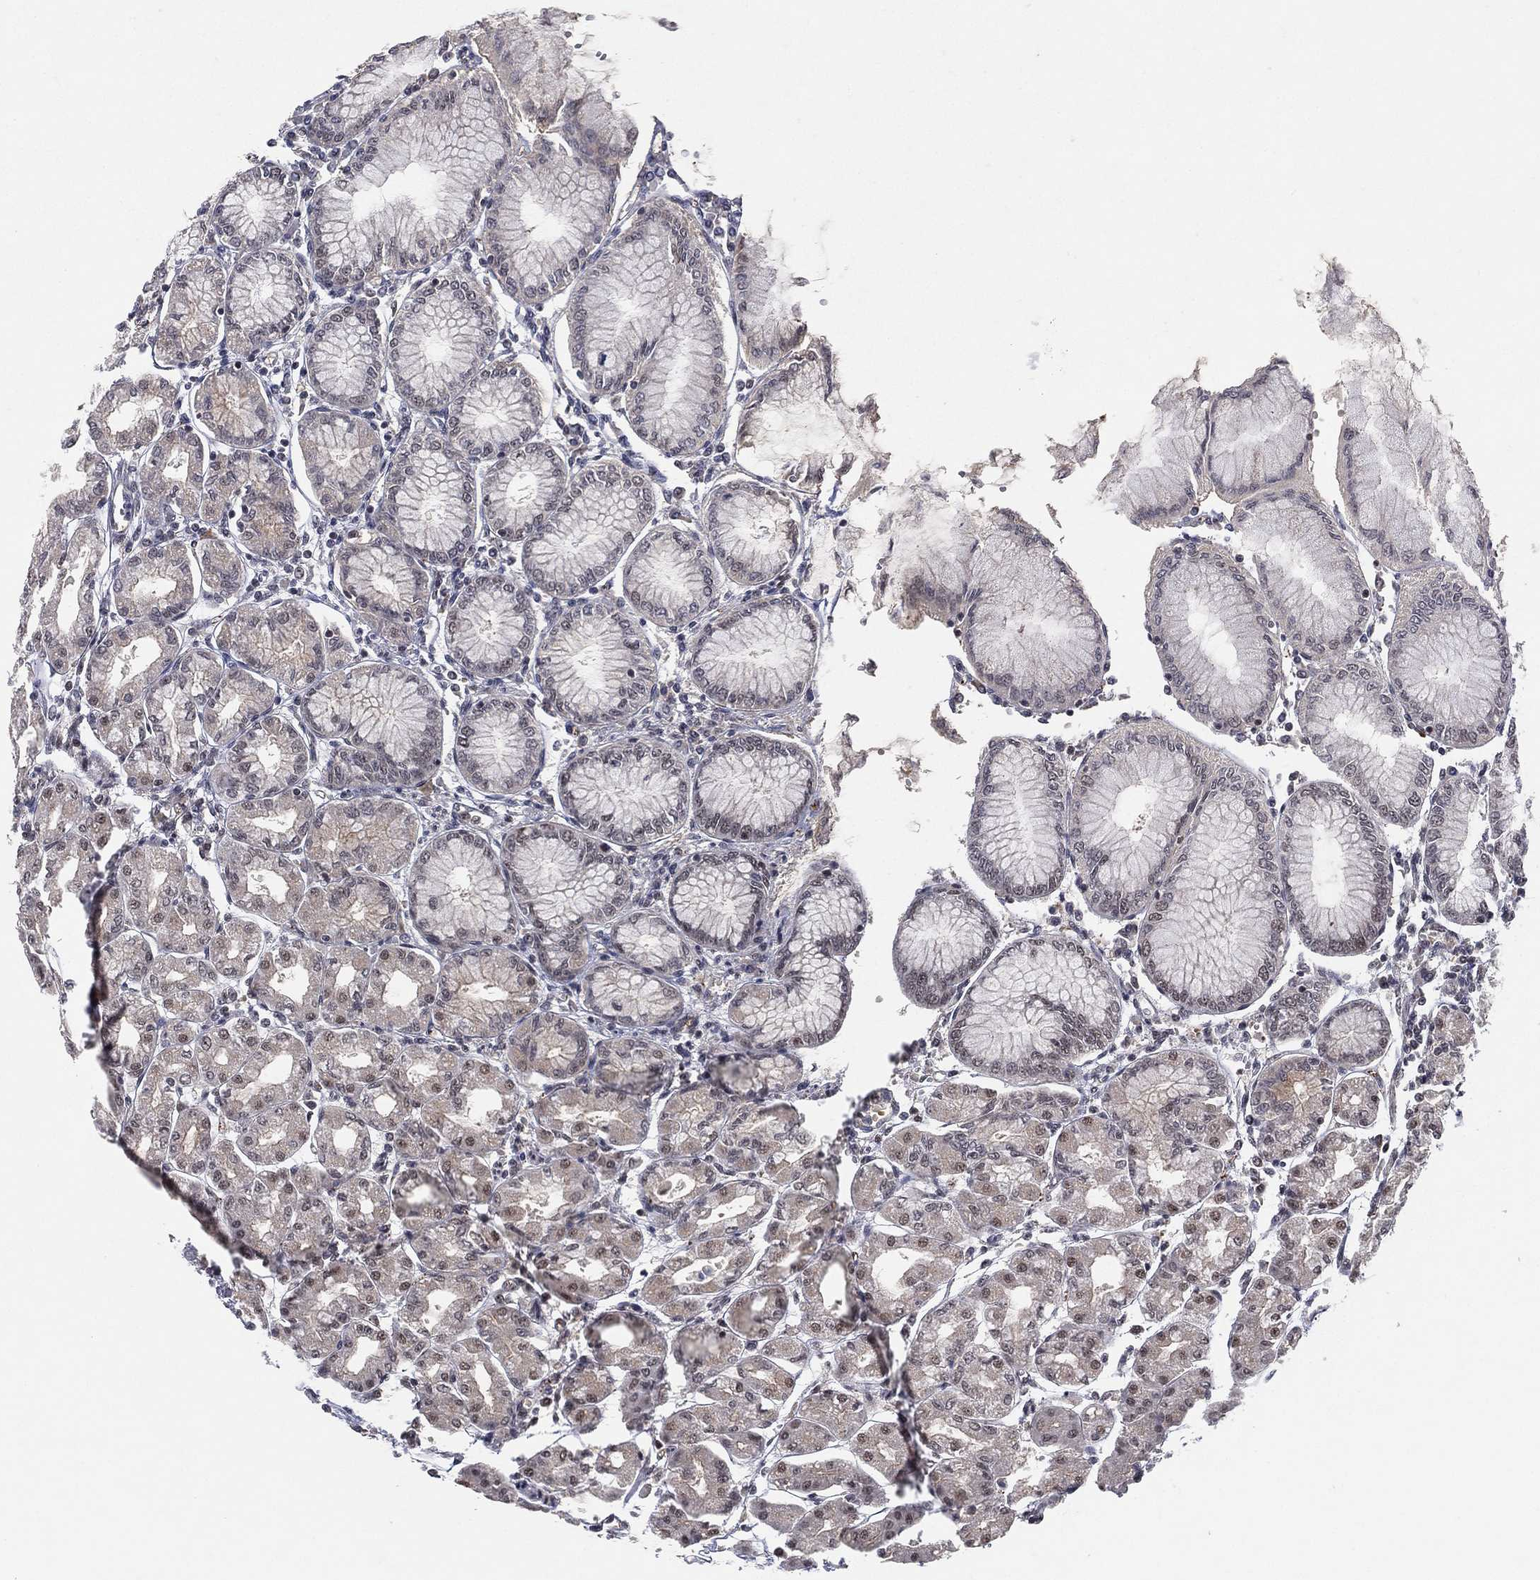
{"staining": {"intensity": "negative", "quantity": "none", "location": "none"}, "tissue": "stomach", "cell_type": "Glandular cells", "image_type": "normal", "snomed": [{"axis": "morphology", "description": "Normal tissue, NOS"}, {"axis": "topography", "description": "Skeletal muscle"}, {"axis": "topography", "description": "Stomach"}], "caption": "High power microscopy image of an IHC histopathology image of unremarkable stomach, revealing no significant positivity in glandular cells.", "gene": "DGCR8", "patient": {"sex": "female", "age": 57}}